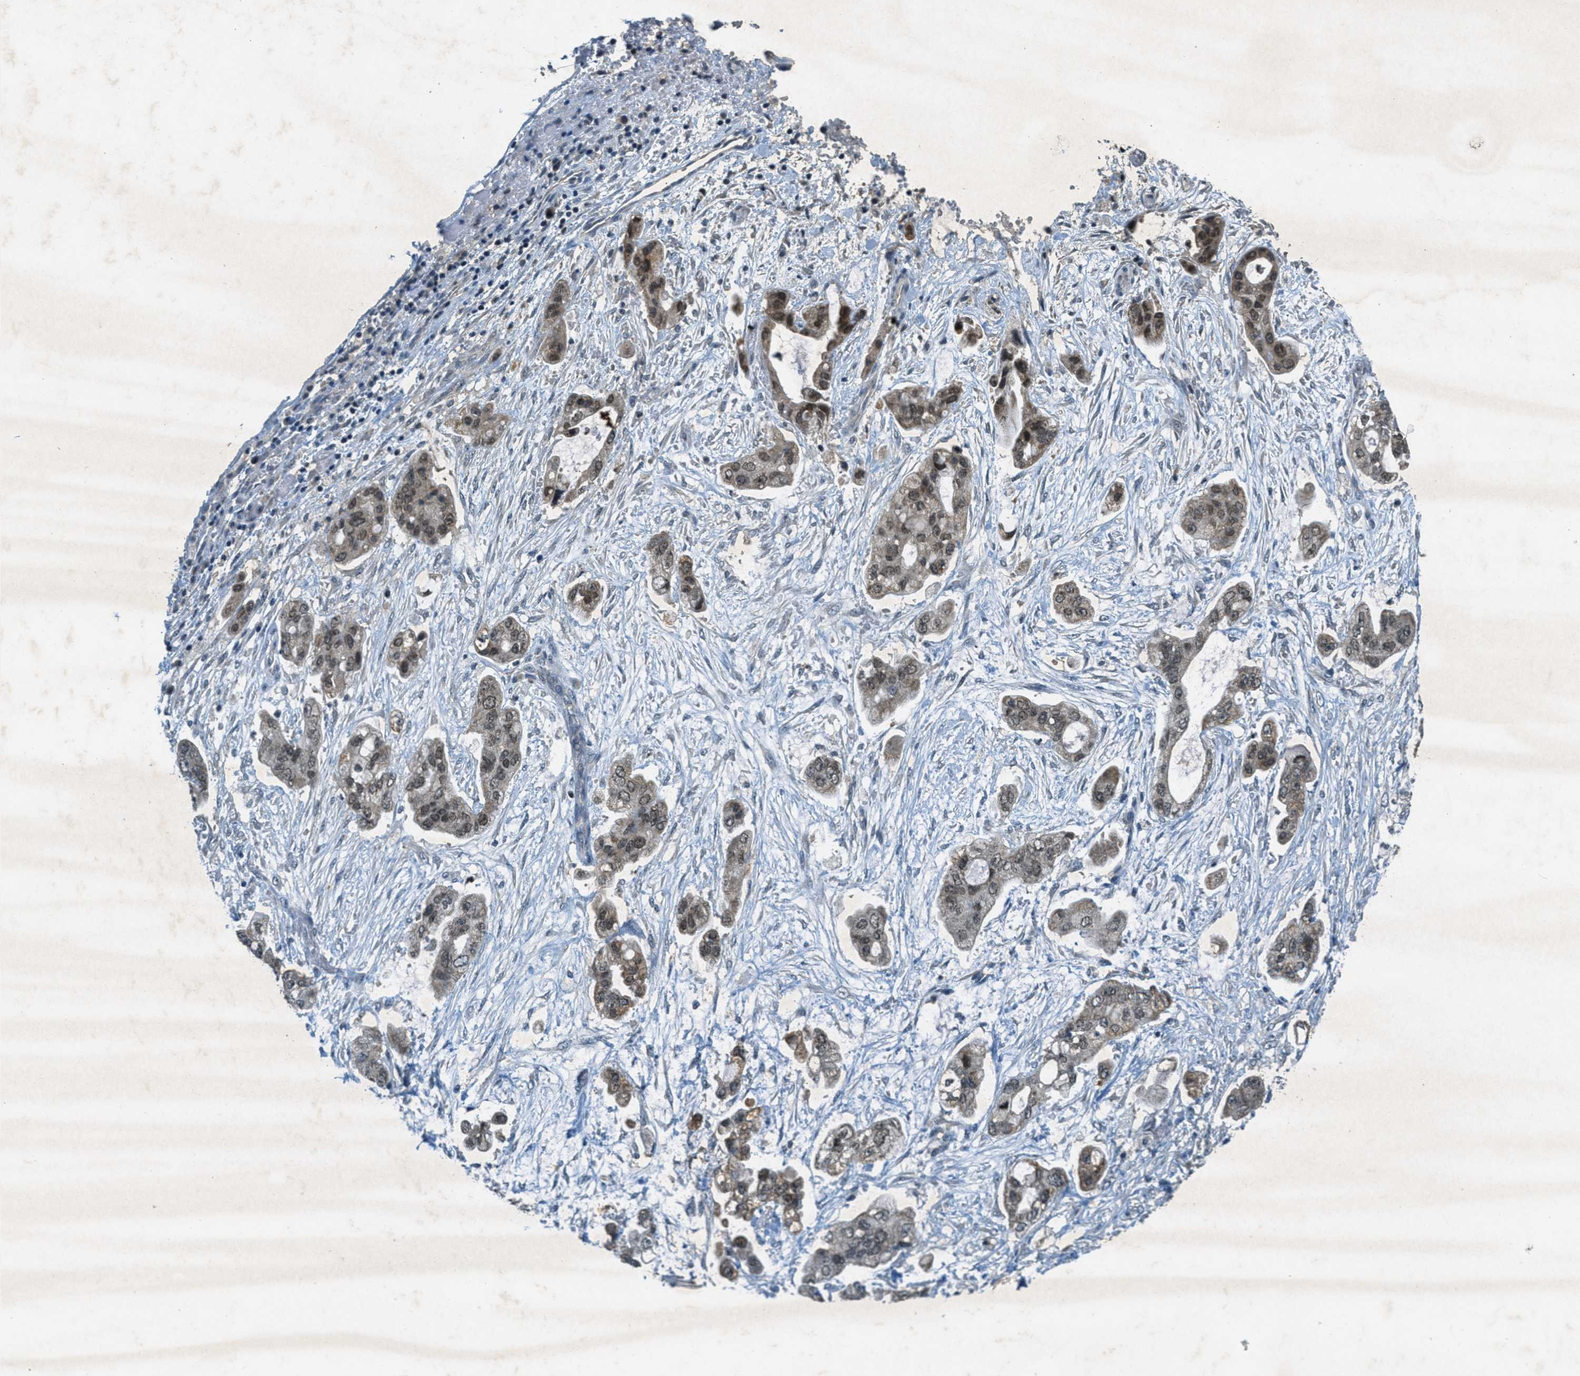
{"staining": {"intensity": "moderate", "quantity": ">75%", "location": "cytoplasmic/membranous,nuclear"}, "tissue": "stomach cancer", "cell_type": "Tumor cells", "image_type": "cancer", "snomed": [{"axis": "morphology", "description": "Adenocarcinoma, NOS"}, {"axis": "topography", "description": "Stomach"}], "caption": "Immunohistochemistry (IHC) (DAB) staining of human stomach adenocarcinoma demonstrates moderate cytoplasmic/membranous and nuclear protein staining in approximately >75% of tumor cells.", "gene": "TCF20", "patient": {"sex": "male", "age": 62}}